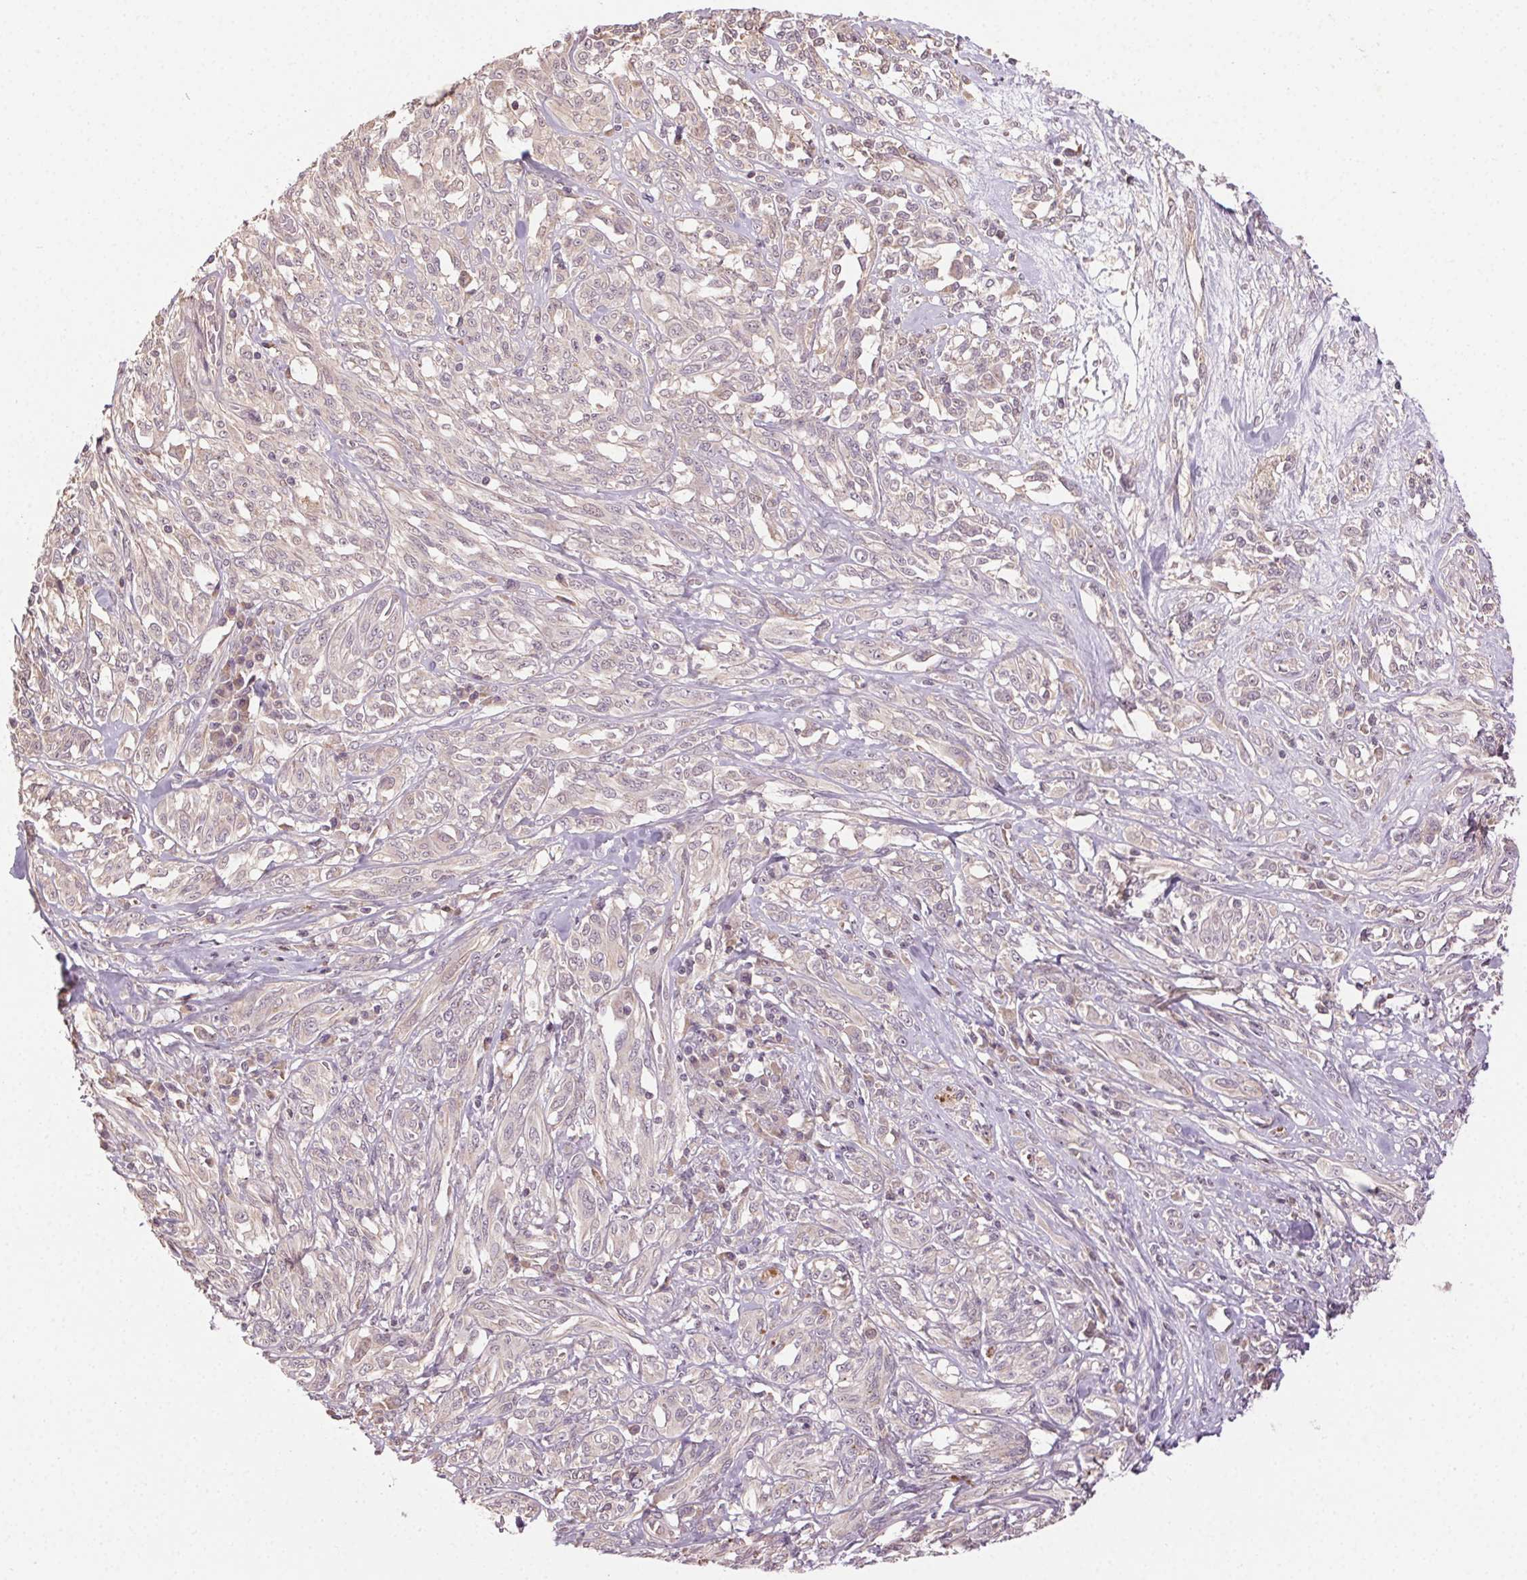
{"staining": {"intensity": "negative", "quantity": "none", "location": "none"}, "tissue": "melanoma", "cell_type": "Tumor cells", "image_type": "cancer", "snomed": [{"axis": "morphology", "description": "Malignant melanoma, NOS"}, {"axis": "topography", "description": "Skin"}], "caption": "This is a image of immunohistochemistry (IHC) staining of malignant melanoma, which shows no positivity in tumor cells. (DAB immunohistochemistry (IHC), high magnification).", "gene": "ATP1B3", "patient": {"sex": "female", "age": 91}}